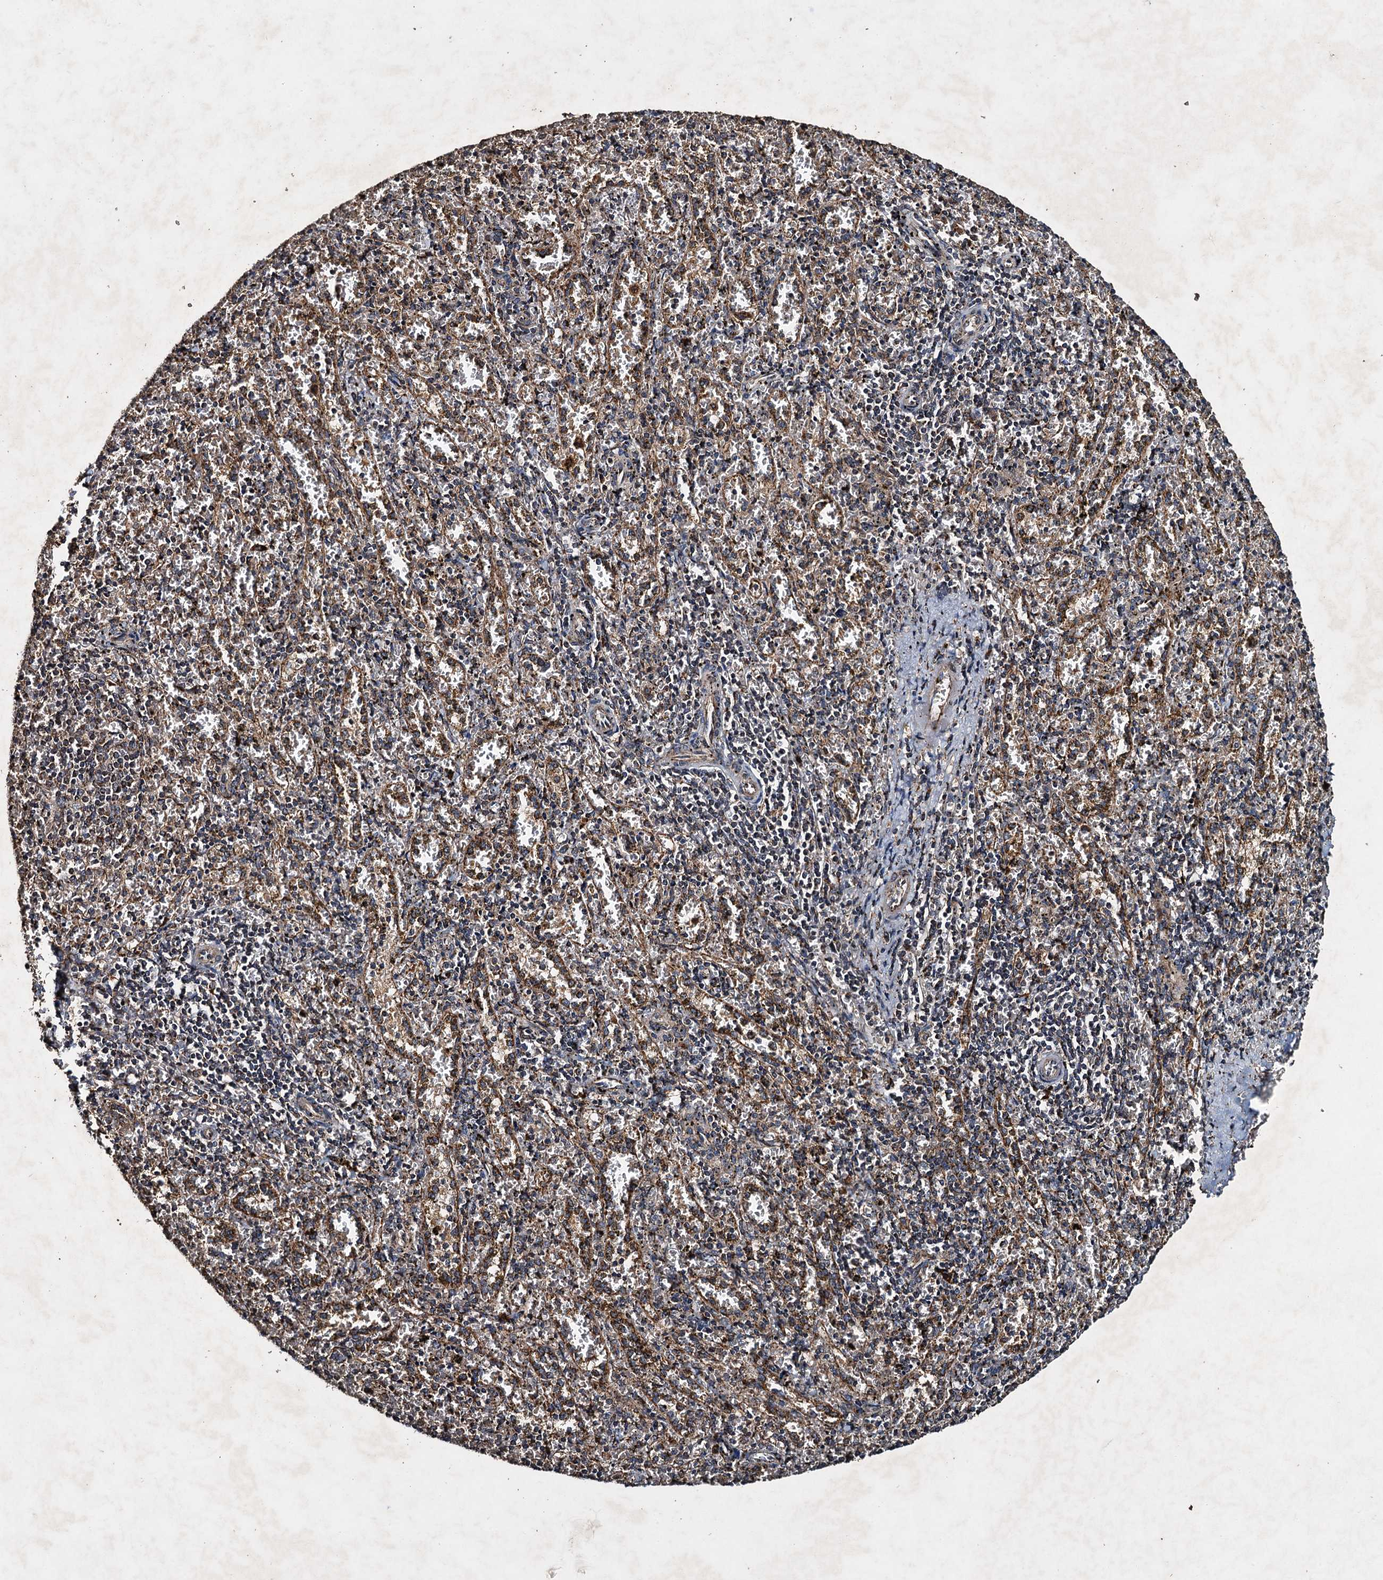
{"staining": {"intensity": "moderate", "quantity": "<25%", "location": "cytoplasmic/membranous"}, "tissue": "spleen", "cell_type": "Cells in red pulp", "image_type": "normal", "snomed": [{"axis": "morphology", "description": "Normal tissue, NOS"}, {"axis": "topography", "description": "Spleen"}], "caption": "This is an image of immunohistochemistry staining of benign spleen, which shows moderate staining in the cytoplasmic/membranous of cells in red pulp.", "gene": "NDUFA13", "patient": {"sex": "male", "age": 11}}